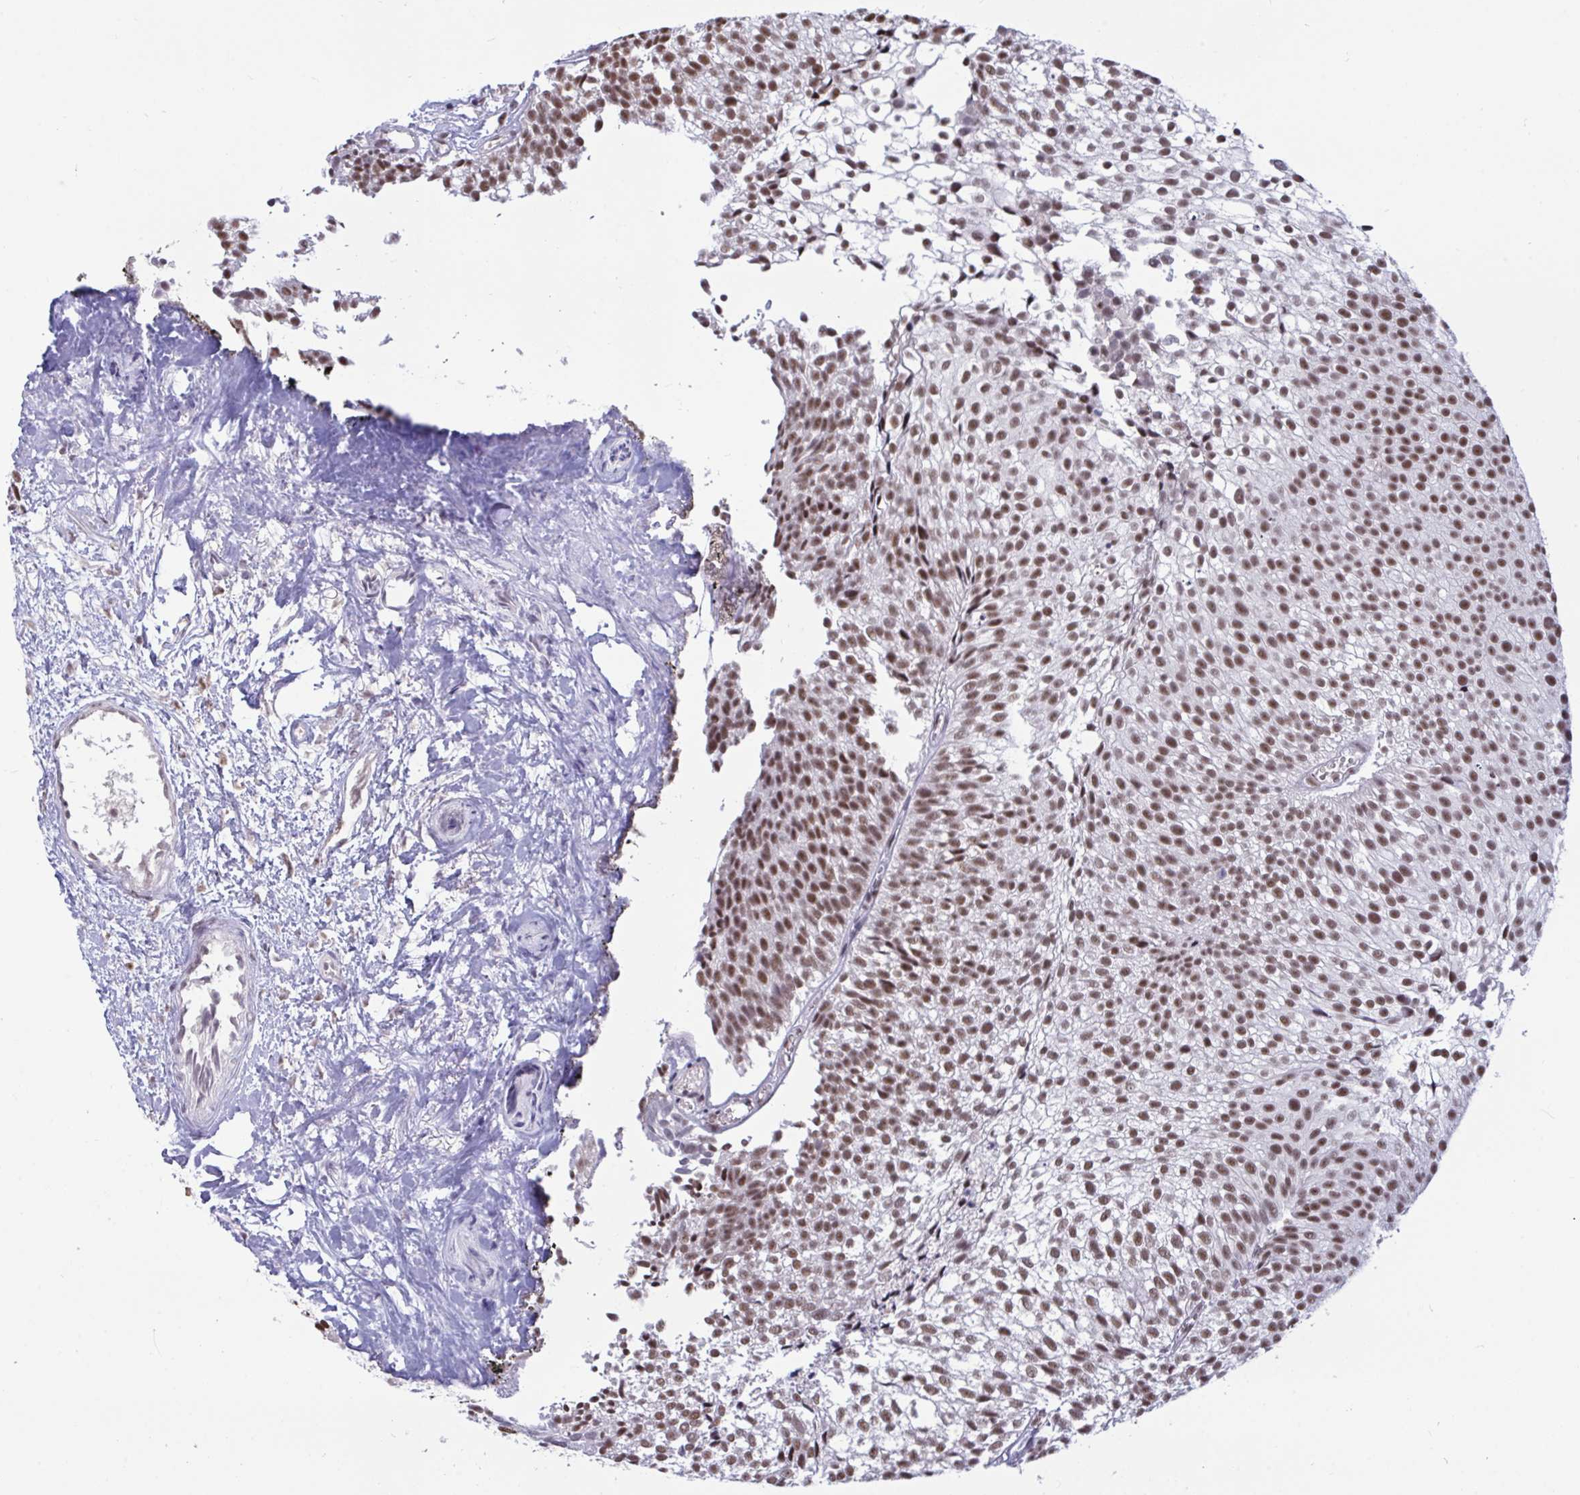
{"staining": {"intensity": "moderate", "quantity": ">75%", "location": "nuclear"}, "tissue": "urothelial cancer", "cell_type": "Tumor cells", "image_type": "cancer", "snomed": [{"axis": "morphology", "description": "Urothelial carcinoma, Low grade"}, {"axis": "topography", "description": "Urinary bladder"}], "caption": "This is an image of IHC staining of urothelial carcinoma (low-grade), which shows moderate positivity in the nuclear of tumor cells.", "gene": "PUF60", "patient": {"sex": "male", "age": 91}}